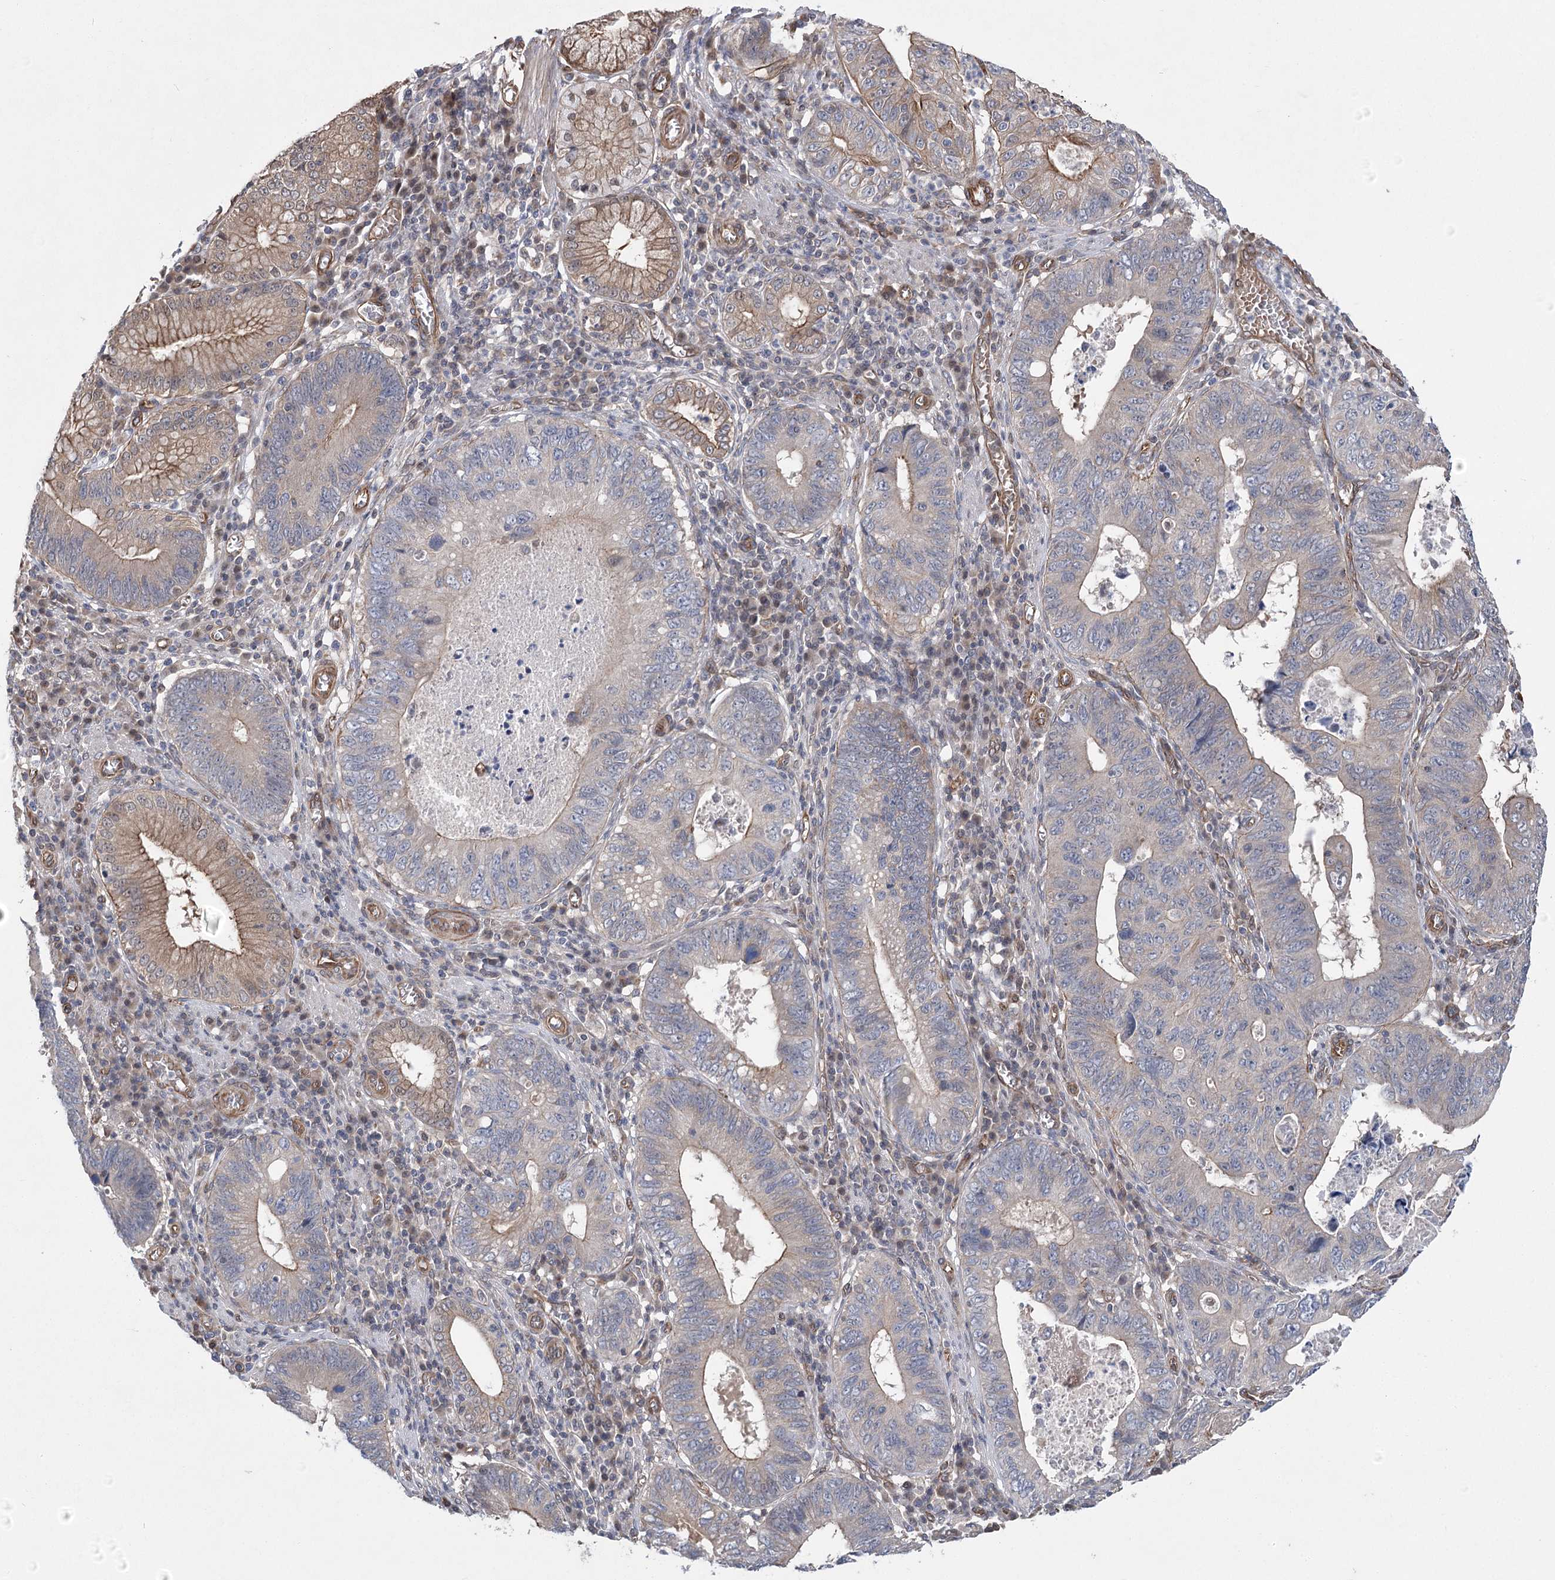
{"staining": {"intensity": "weak", "quantity": "<25%", "location": "cytoplasmic/membranous"}, "tissue": "stomach cancer", "cell_type": "Tumor cells", "image_type": "cancer", "snomed": [{"axis": "morphology", "description": "Adenocarcinoma, NOS"}, {"axis": "topography", "description": "Stomach"}], "caption": "Photomicrograph shows no protein expression in tumor cells of stomach cancer (adenocarcinoma) tissue.", "gene": "RWDD4", "patient": {"sex": "male", "age": 59}}